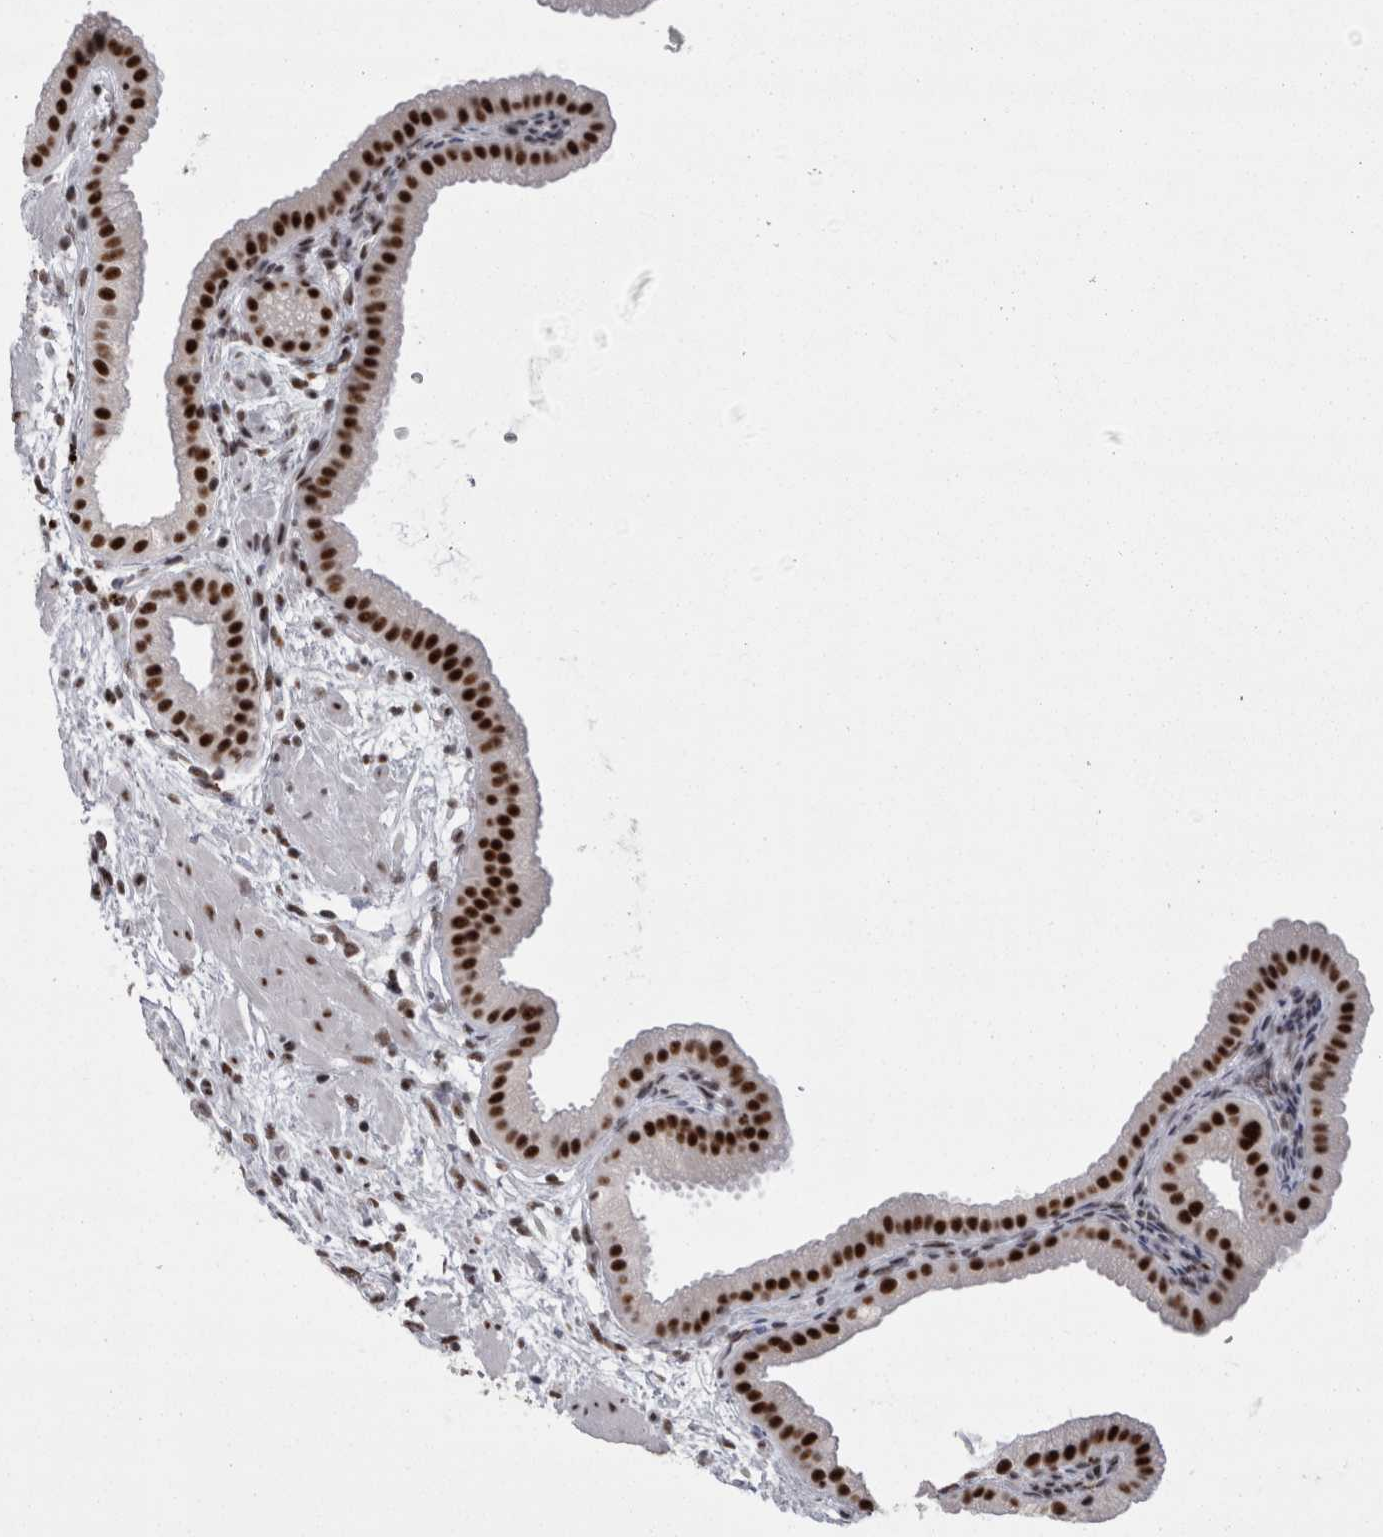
{"staining": {"intensity": "strong", "quantity": ">75%", "location": "nuclear"}, "tissue": "gallbladder", "cell_type": "Glandular cells", "image_type": "normal", "snomed": [{"axis": "morphology", "description": "Normal tissue, NOS"}, {"axis": "topography", "description": "Gallbladder"}], "caption": "A high amount of strong nuclear positivity is appreciated in approximately >75% of glandular cells in normal gallbladder.", "gene": "SNRNP40", "patient": {"sex": "female", "age": 64}}